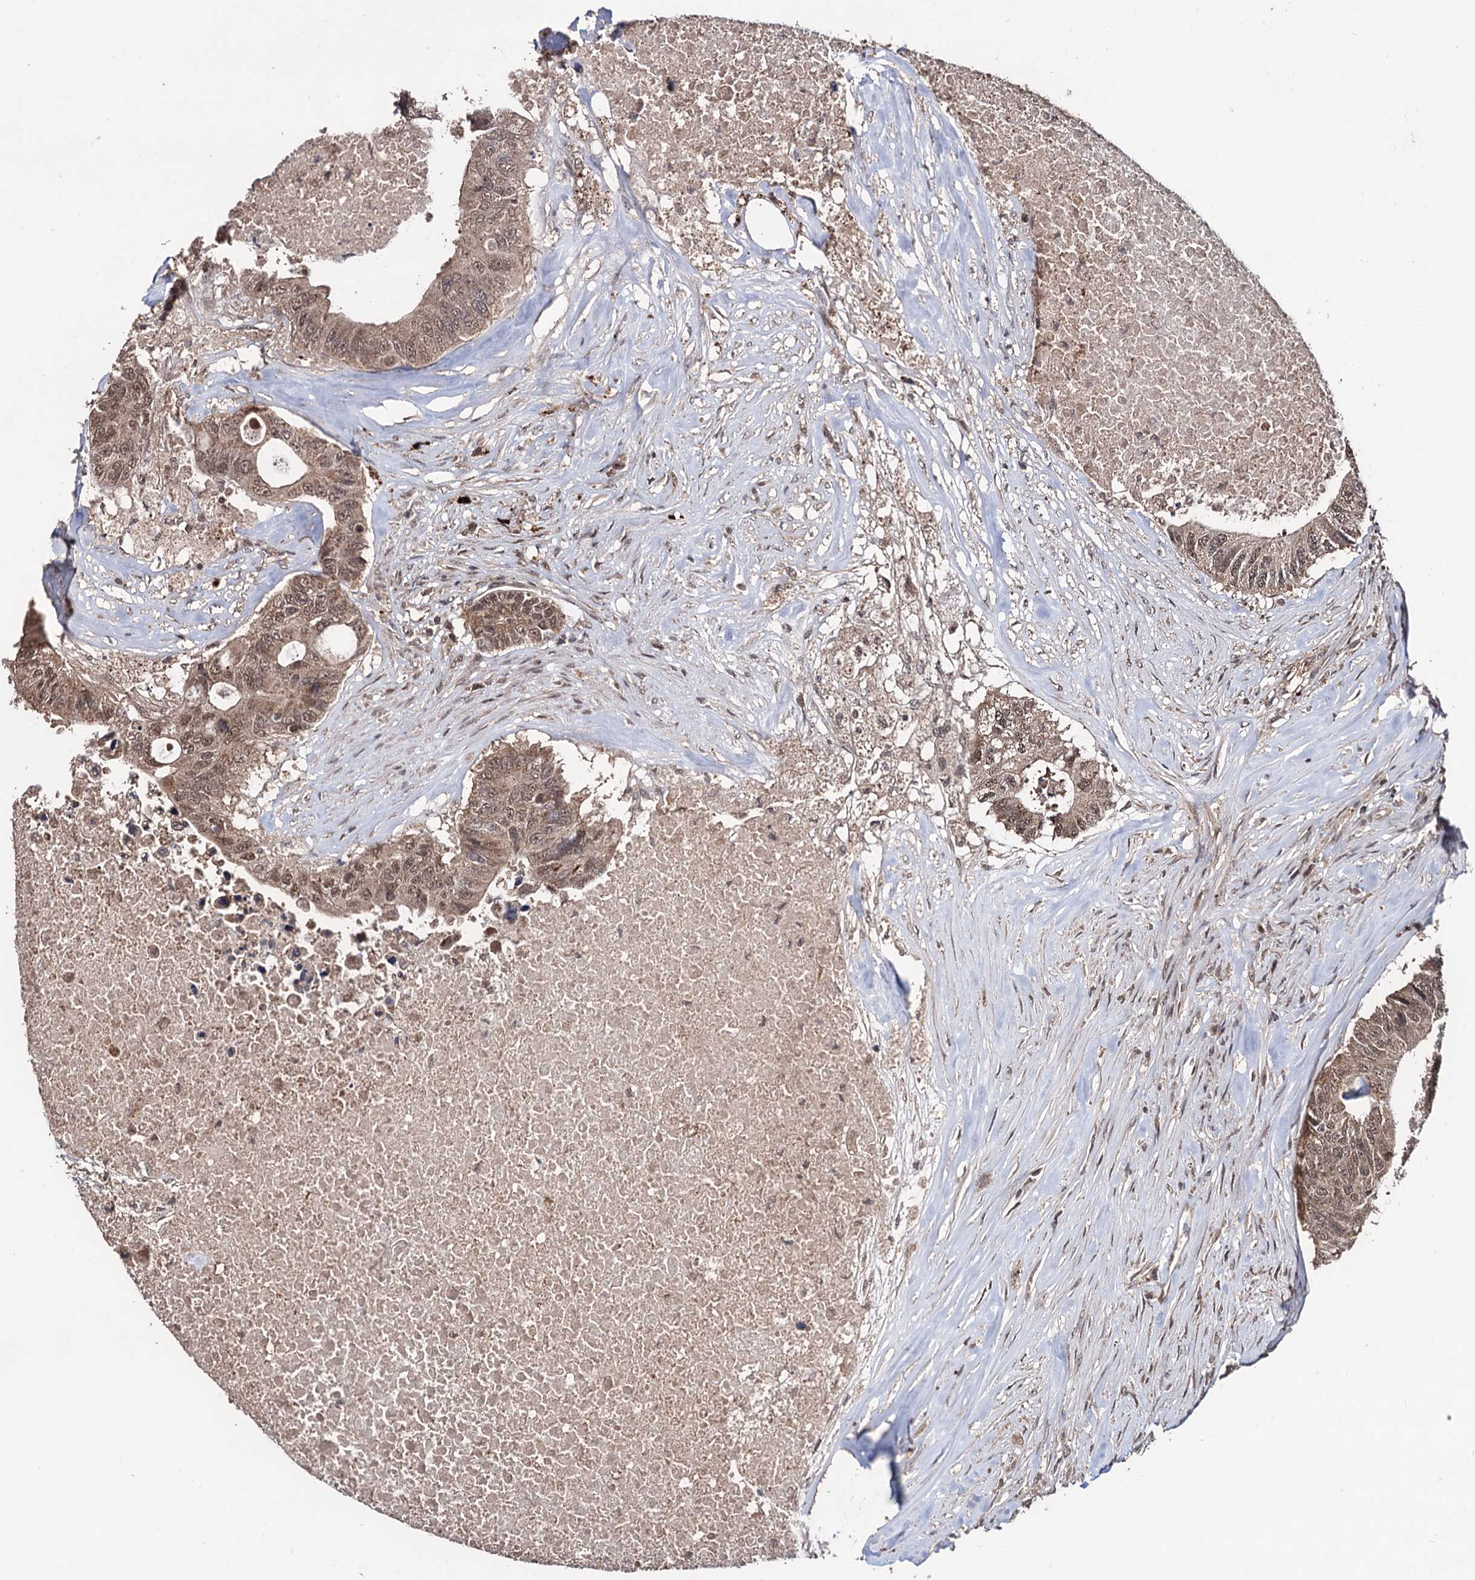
{"staining": {"intensity": "moderate", "quantity": ">75%", "location": "cytoplasmic/membranous,nuclear"}, "tissue": "colorectal cancer", "cell_type": "Tumor cells", "image_type": "cancer", "snomed": [{"axis": "morphology", "description": "Adenocarcinoma, NOS"}, {"axis": "topography", "description": "Colon"}], "caption": "The histopathology image exhibits staining of colorectal cancer, revealing moderate cytoplasmic/membranous and nuclear protein positivity (brown color) within tumor cells.", "gene": "KLF5", "patient": {"sex": "male", "age": 71}}